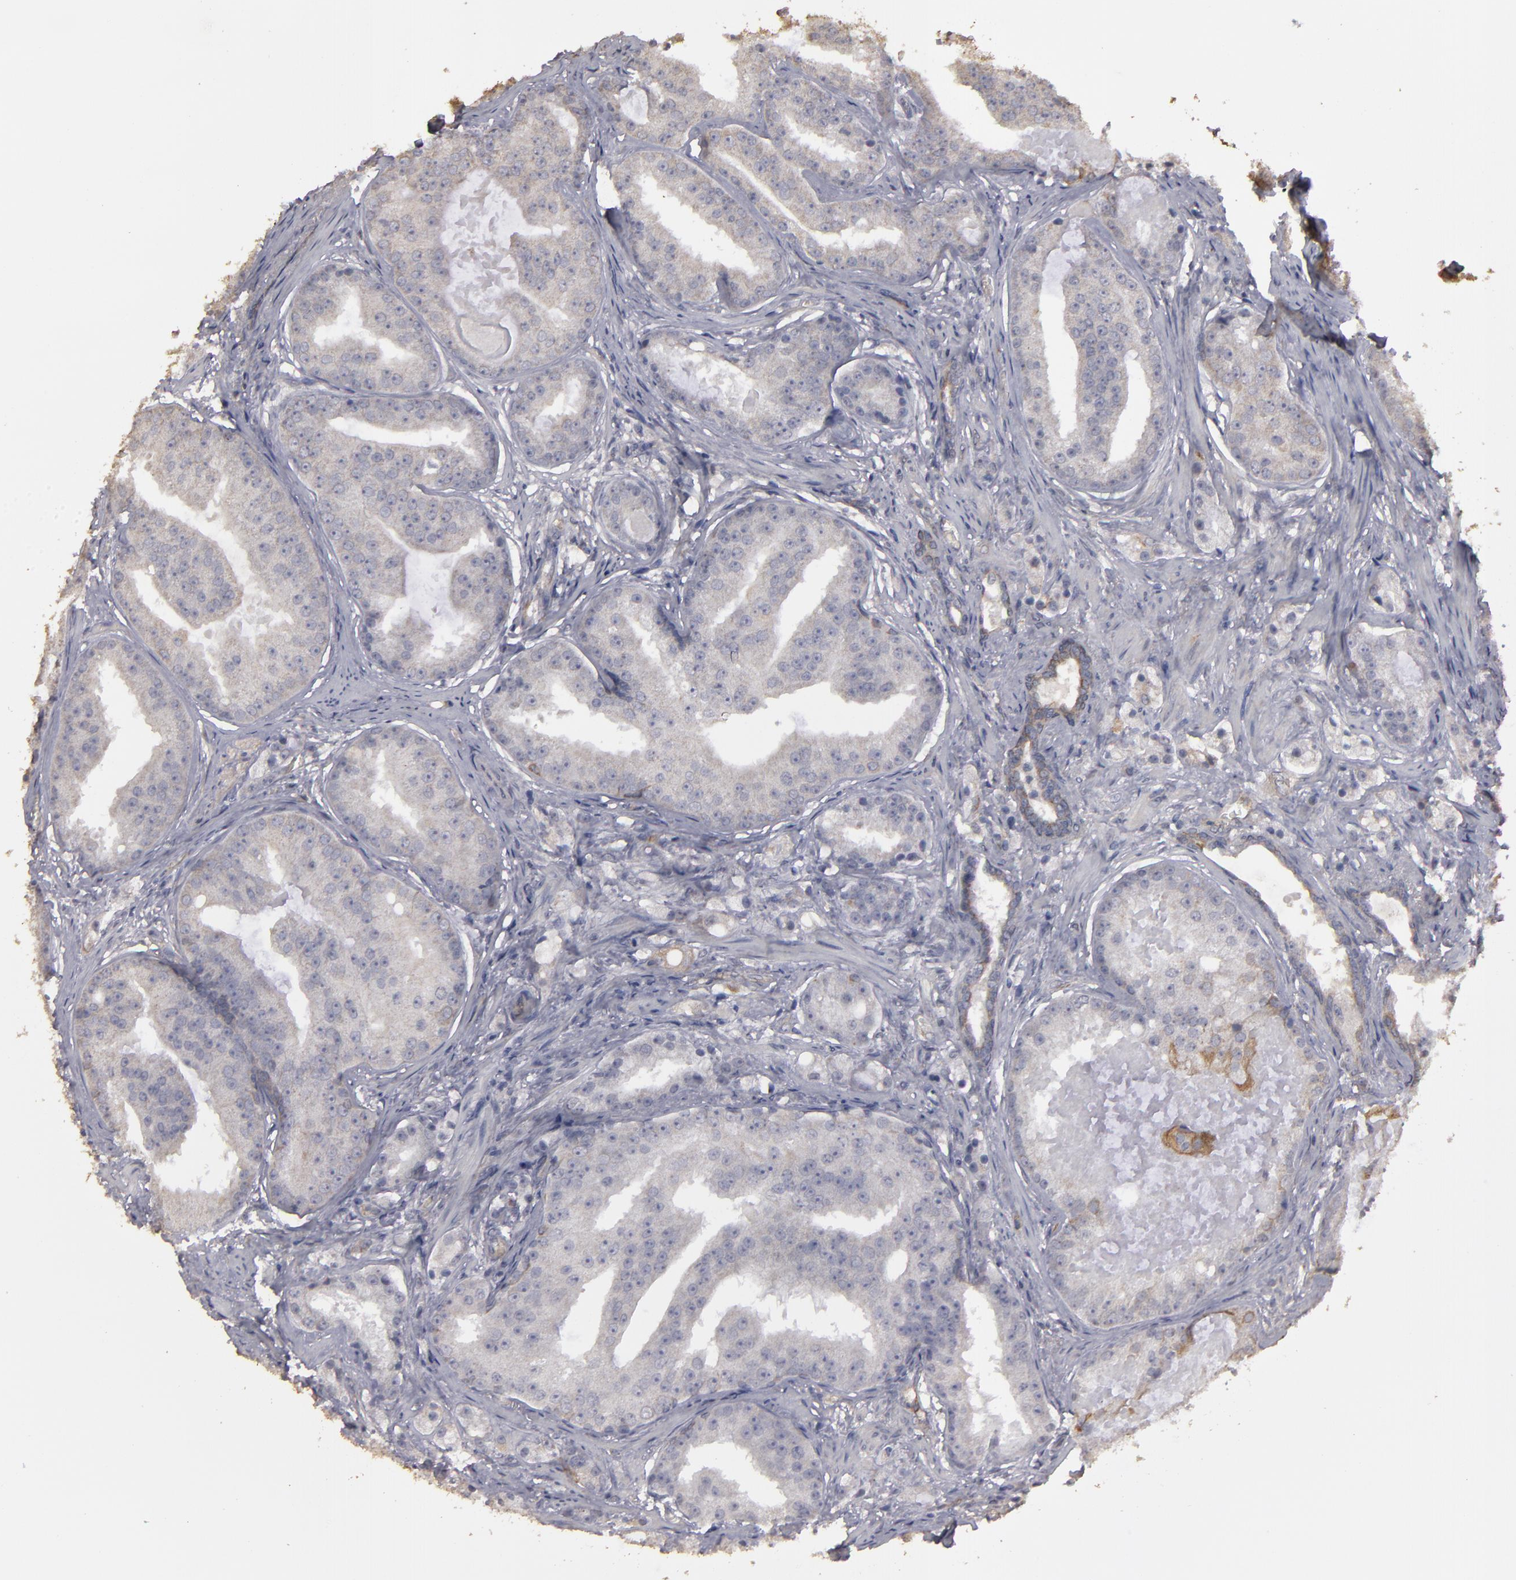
{"staining": {"intensity": "moderate", "quantity": "<25%", "location": "cytoplasmic/membranous"}, "tissue": "prostate cancer", "cell_type": "Tumor cells", "image_type": "cancer", "snomed": [{"axis": "morphology", "description": "Adenocarcinoma, High grade"}, {"axis": "topography", "description": "Prostate"}], "caption": "Immunohistochemical staining of human prostate adenocarcinoma (high-grade) displays moderate cytoplasmic/membranous protein staining in about <25% of tumor cells. The protein of interest is stained brown, and the nuclei are stained in blue (DAB IHC with brightfield microscopy, high magnification).", "gene": "CD55", "patient": {"sex": "male", "age": 68}}